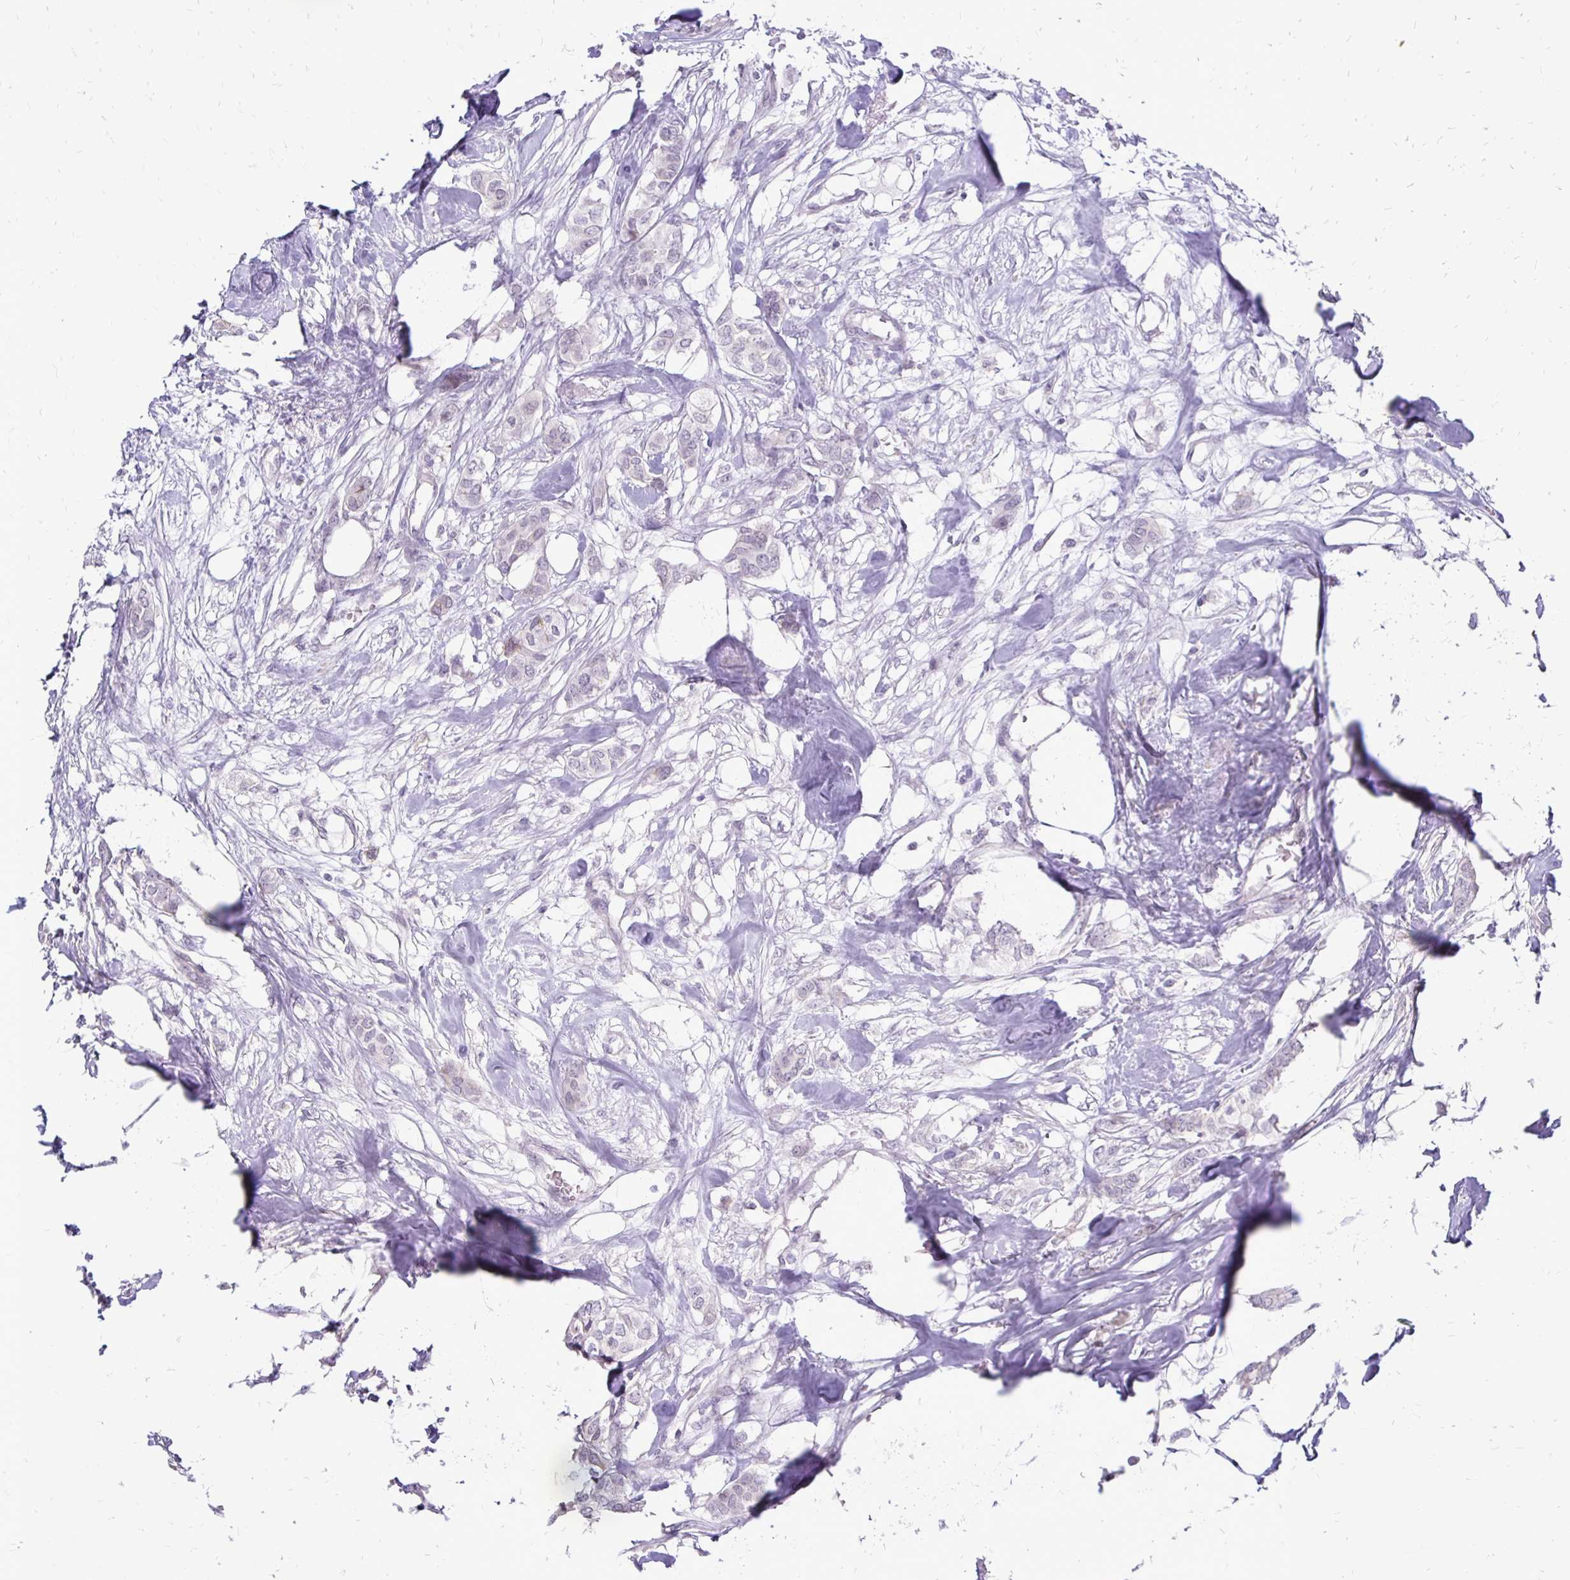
{"staining": {"intensity": "negative", "quantity": "none", "location": "none"}, "tissue": "breast cancer", "cell_type": "Tumor cells", "image_type": "cancer", "snomed": [{"axis": "morphology", "description": "Duct carcinoma"}, {"axis": "topography", "description": "Breast"}], "caption": "DAB immunohistochemical staining of human breast cancer (invasive ductal carcinoma) shows no significant staining in tumor cells.", "gene": "EPYC", "patient": {"sex": "female", "age": 62}}